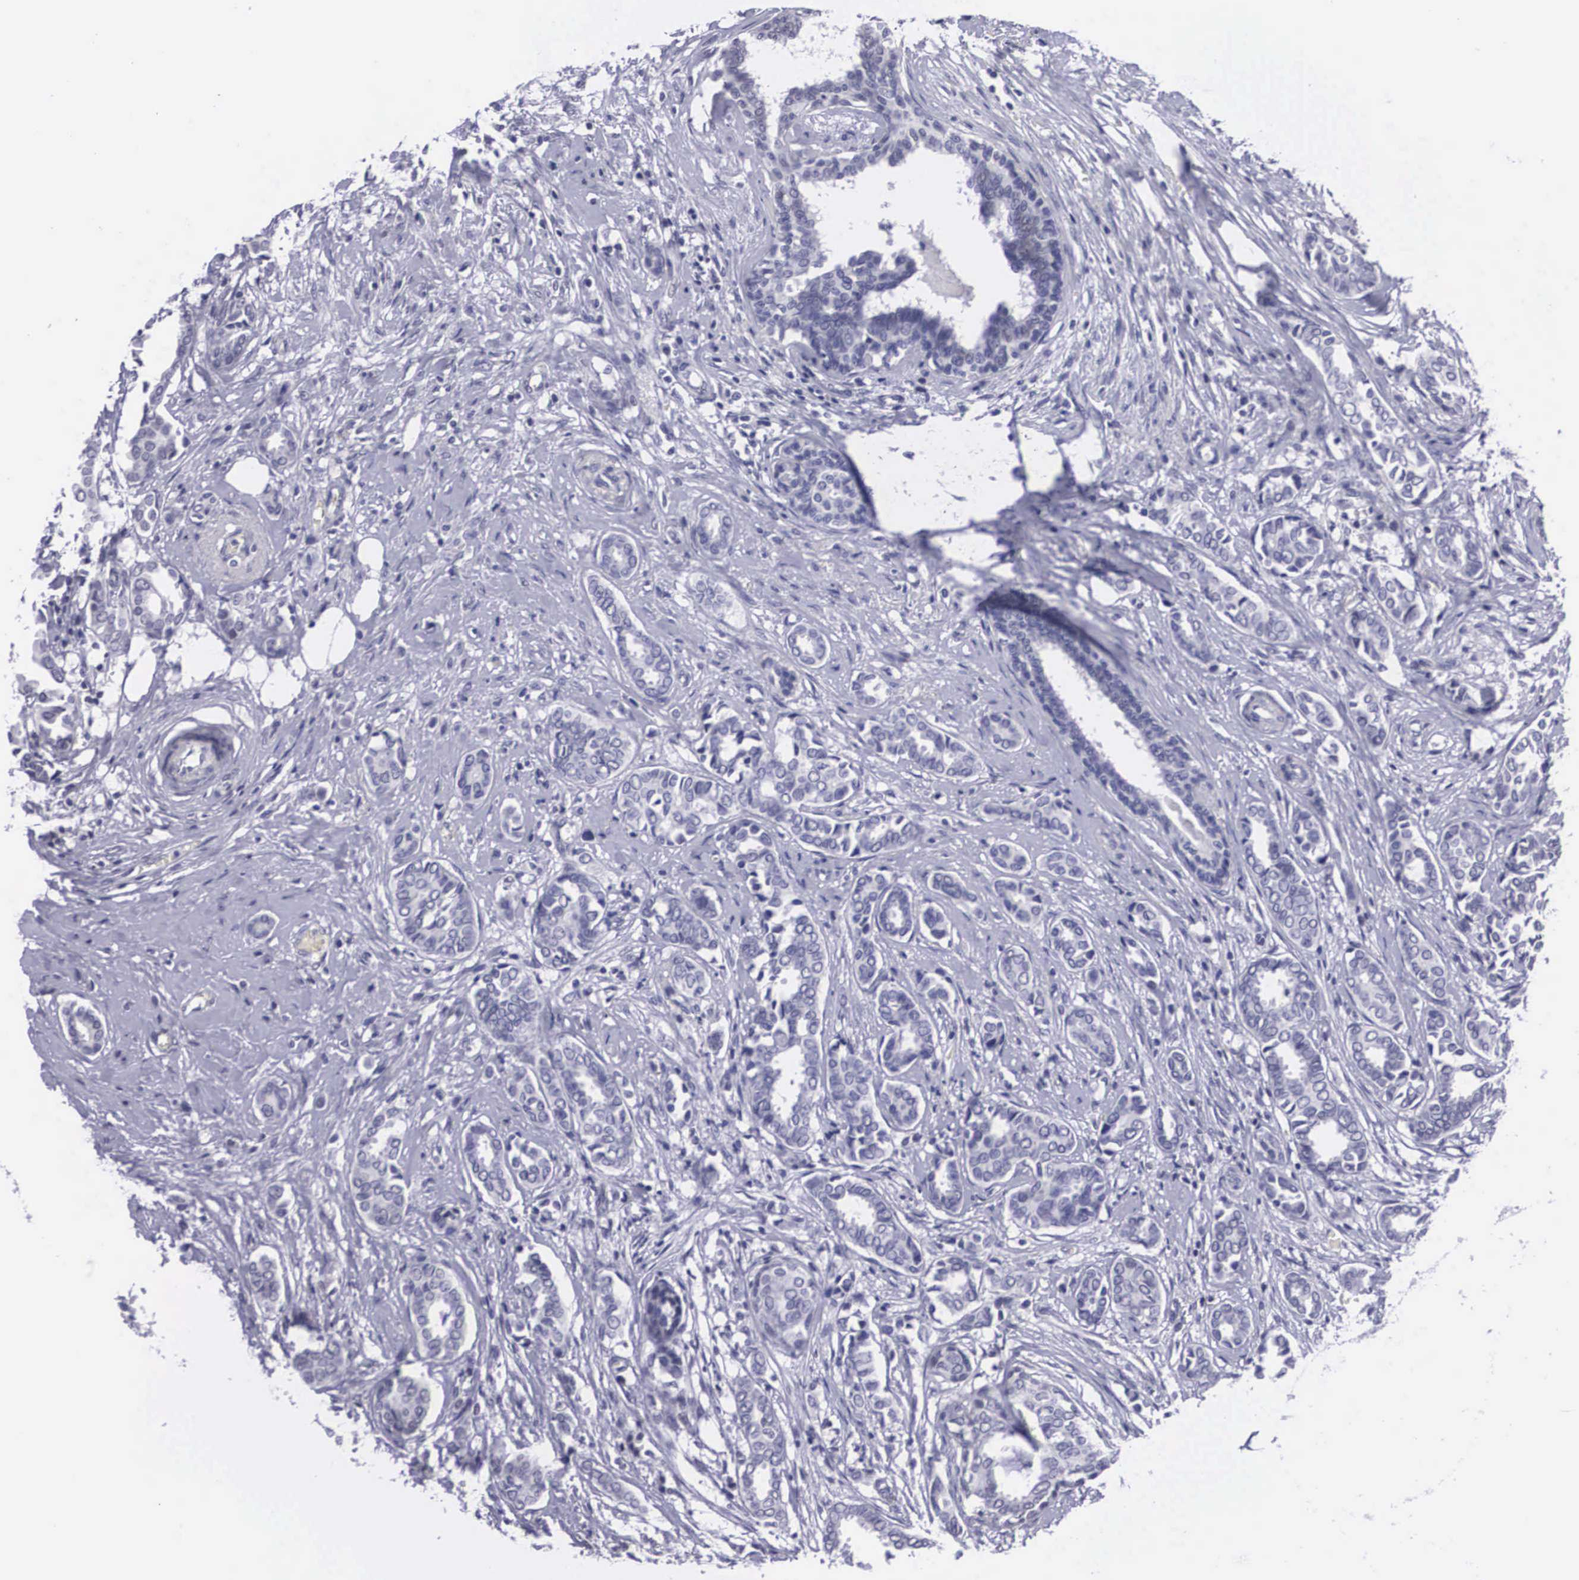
{"staining": {"intensity": "negative", "quantity": "none", "location": "none"}, "tissue": "breast cancer", "cell_type": "Tumor cells", "image_type": "cancer", "snomed": [{"axis": "morphology", "description": "Duct carcinoma"}, {"axis": "topography", "description": "Breast"}], "caption": "A high-resolution image shows IHC staining of breast intraductal carcinoma, which reveals no significant positivity in tumor cells. The staining is performed using DAB brown chromogen with nuclei counter-stained in using hematoxylin.", "gene": "C22orf31", "patient": {"sex": "female", "age": 50}}